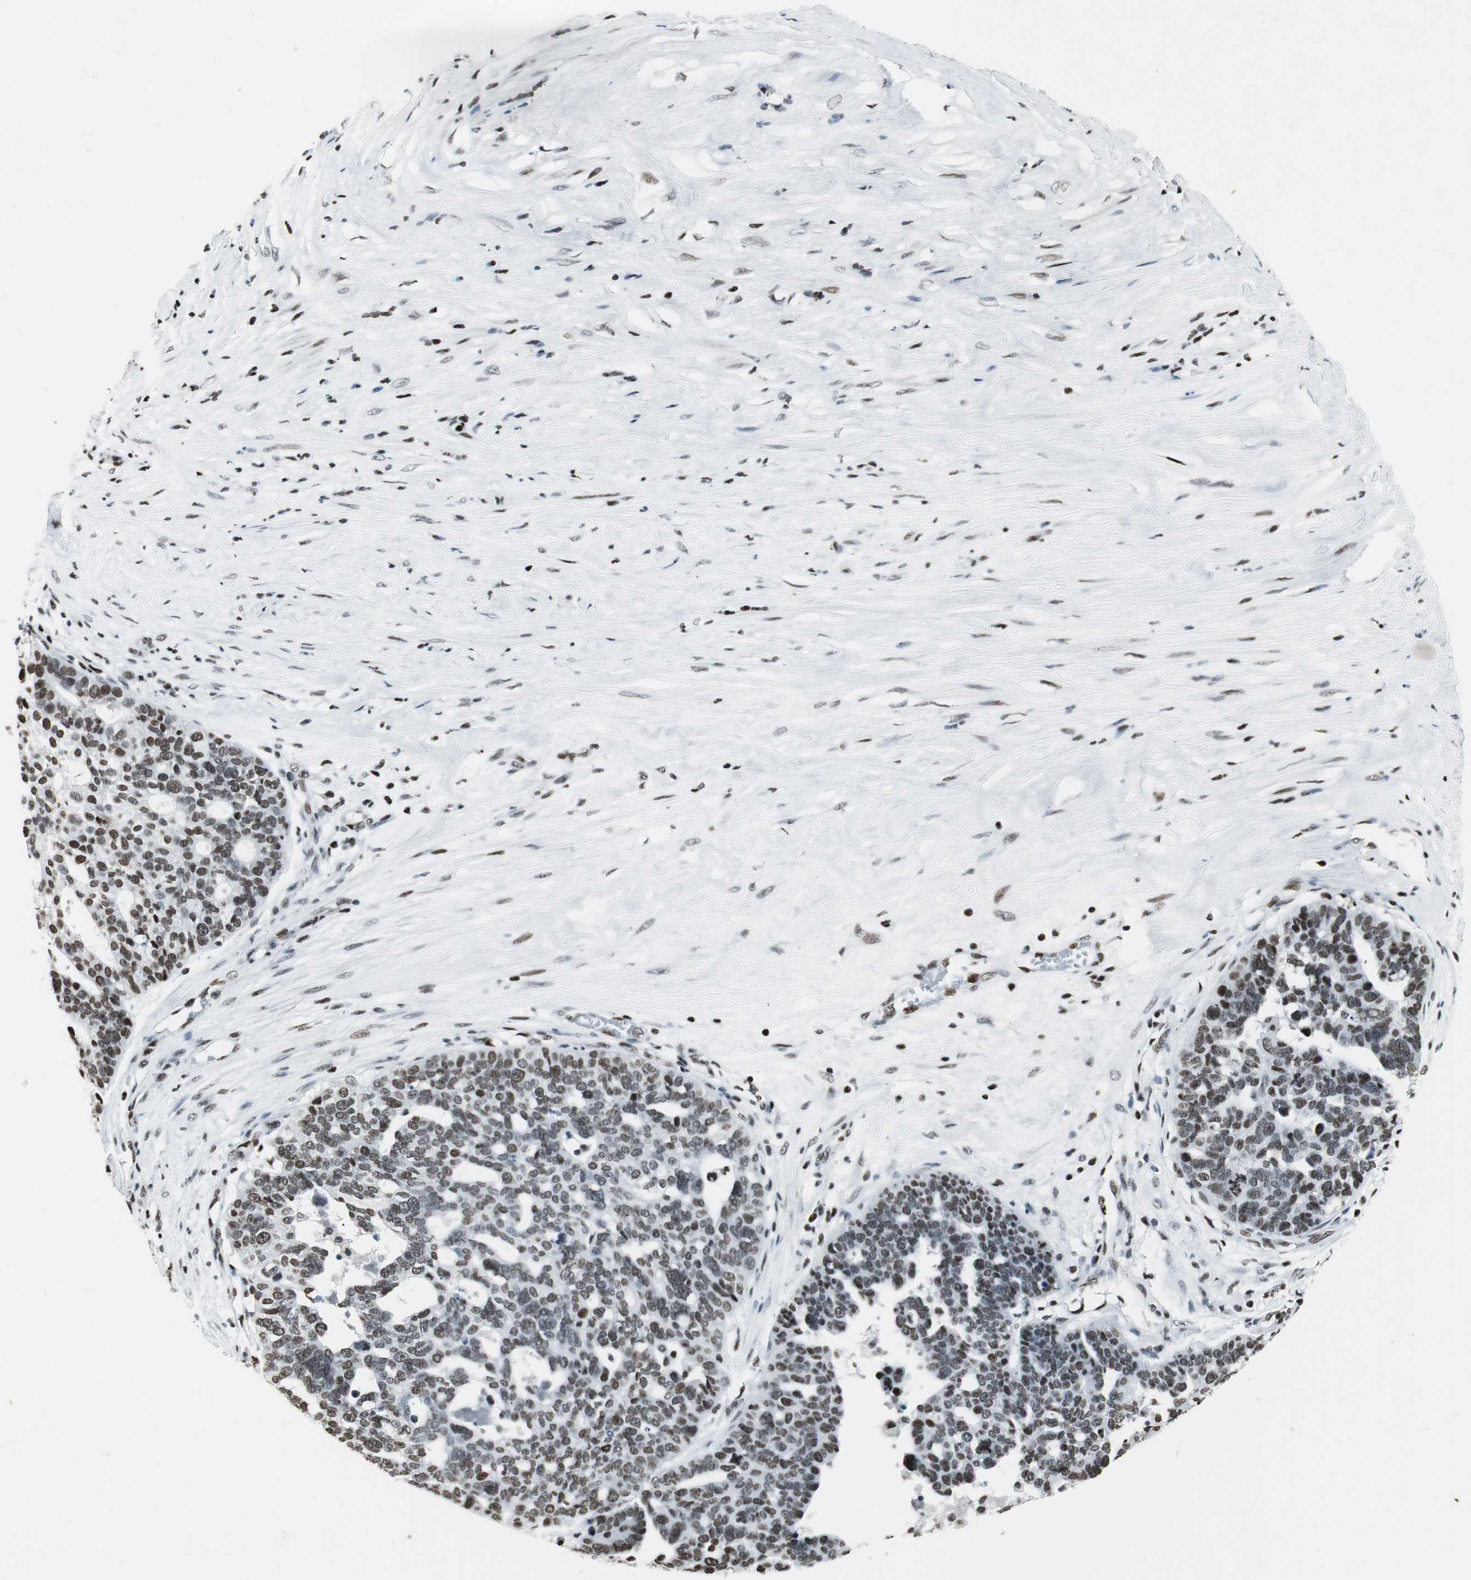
{"staining": {"intensity": "weak", "quantity": ">75%", "location": "nuclear"}, "tissue": "ovarian cancer", "cell_type": "Tumor cells", "image_type": "cancer", "snomed": [{"axis": "morphology", "description": "Cystadenocarcinoma, serous, NOS"}, {"axis": "topography", "description": "Ovary"}], "caption": "Protein expression by immunohistochemistry (IHC) shows weak nuclear staining in approximately >75% of tumor cells in serous cystadenocarcinoma (ovarian).", "gene": "RBBP4", "patient": {"sex": "female", "age": 59}}